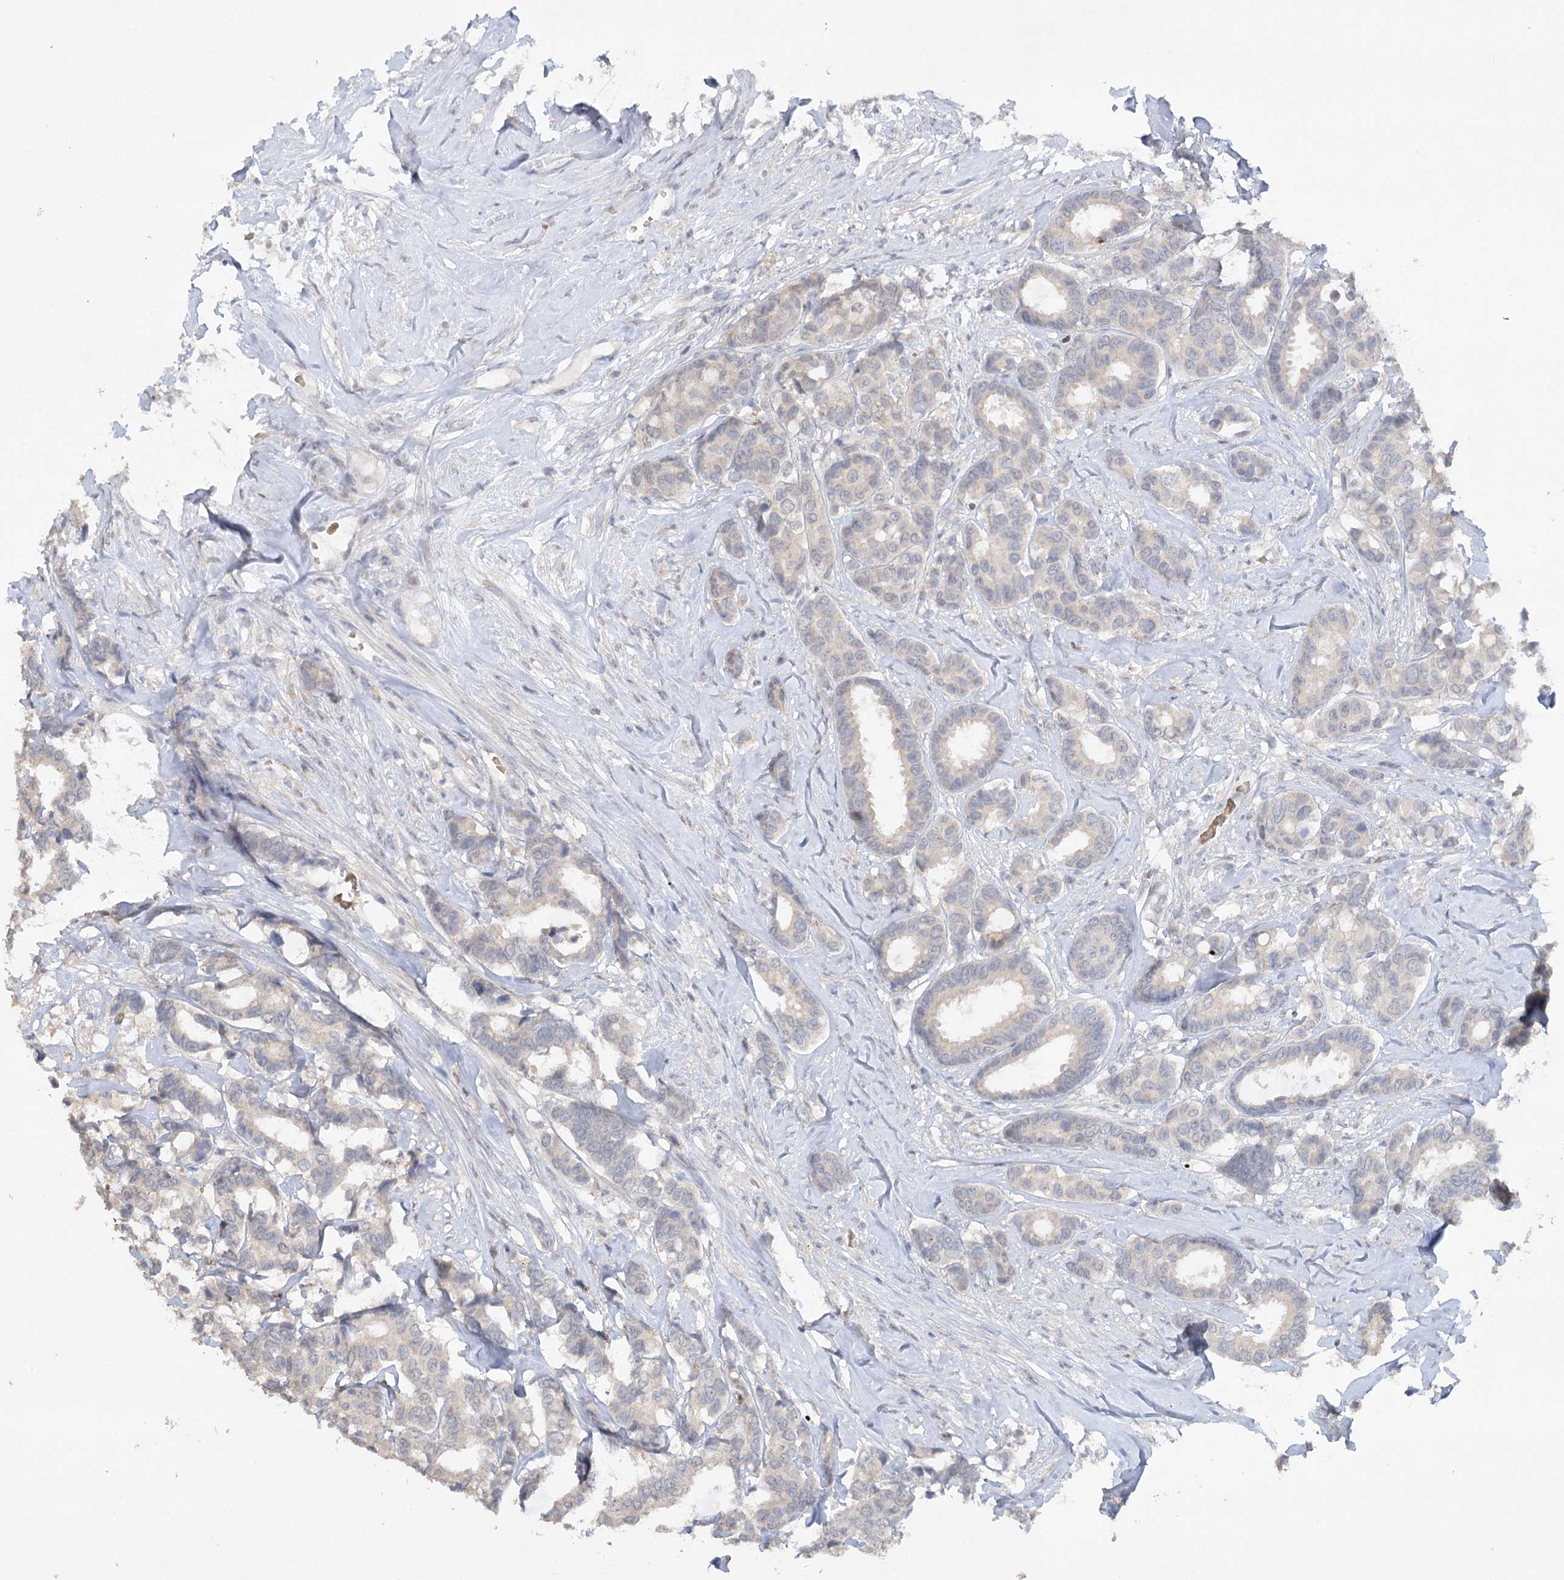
{"staining": {"intensity": "negative", "quantity": "none", "location": "none"}, "tissue": "breast cancer", "cell_type": "Tumor cells", "image_type": "cancer", "snomed": [{"axis": "morphology", "description": "Duct carcinoma"}, {"axis": "topography", "description": "Breast"}], "caption": "This is an IHC image of human breast cancer (infiltrating ductal carcinoma). There is no staining in tumor cells.", "gene": "TRAF3IP1", "patient": {"sex": "female", "age": 87}}